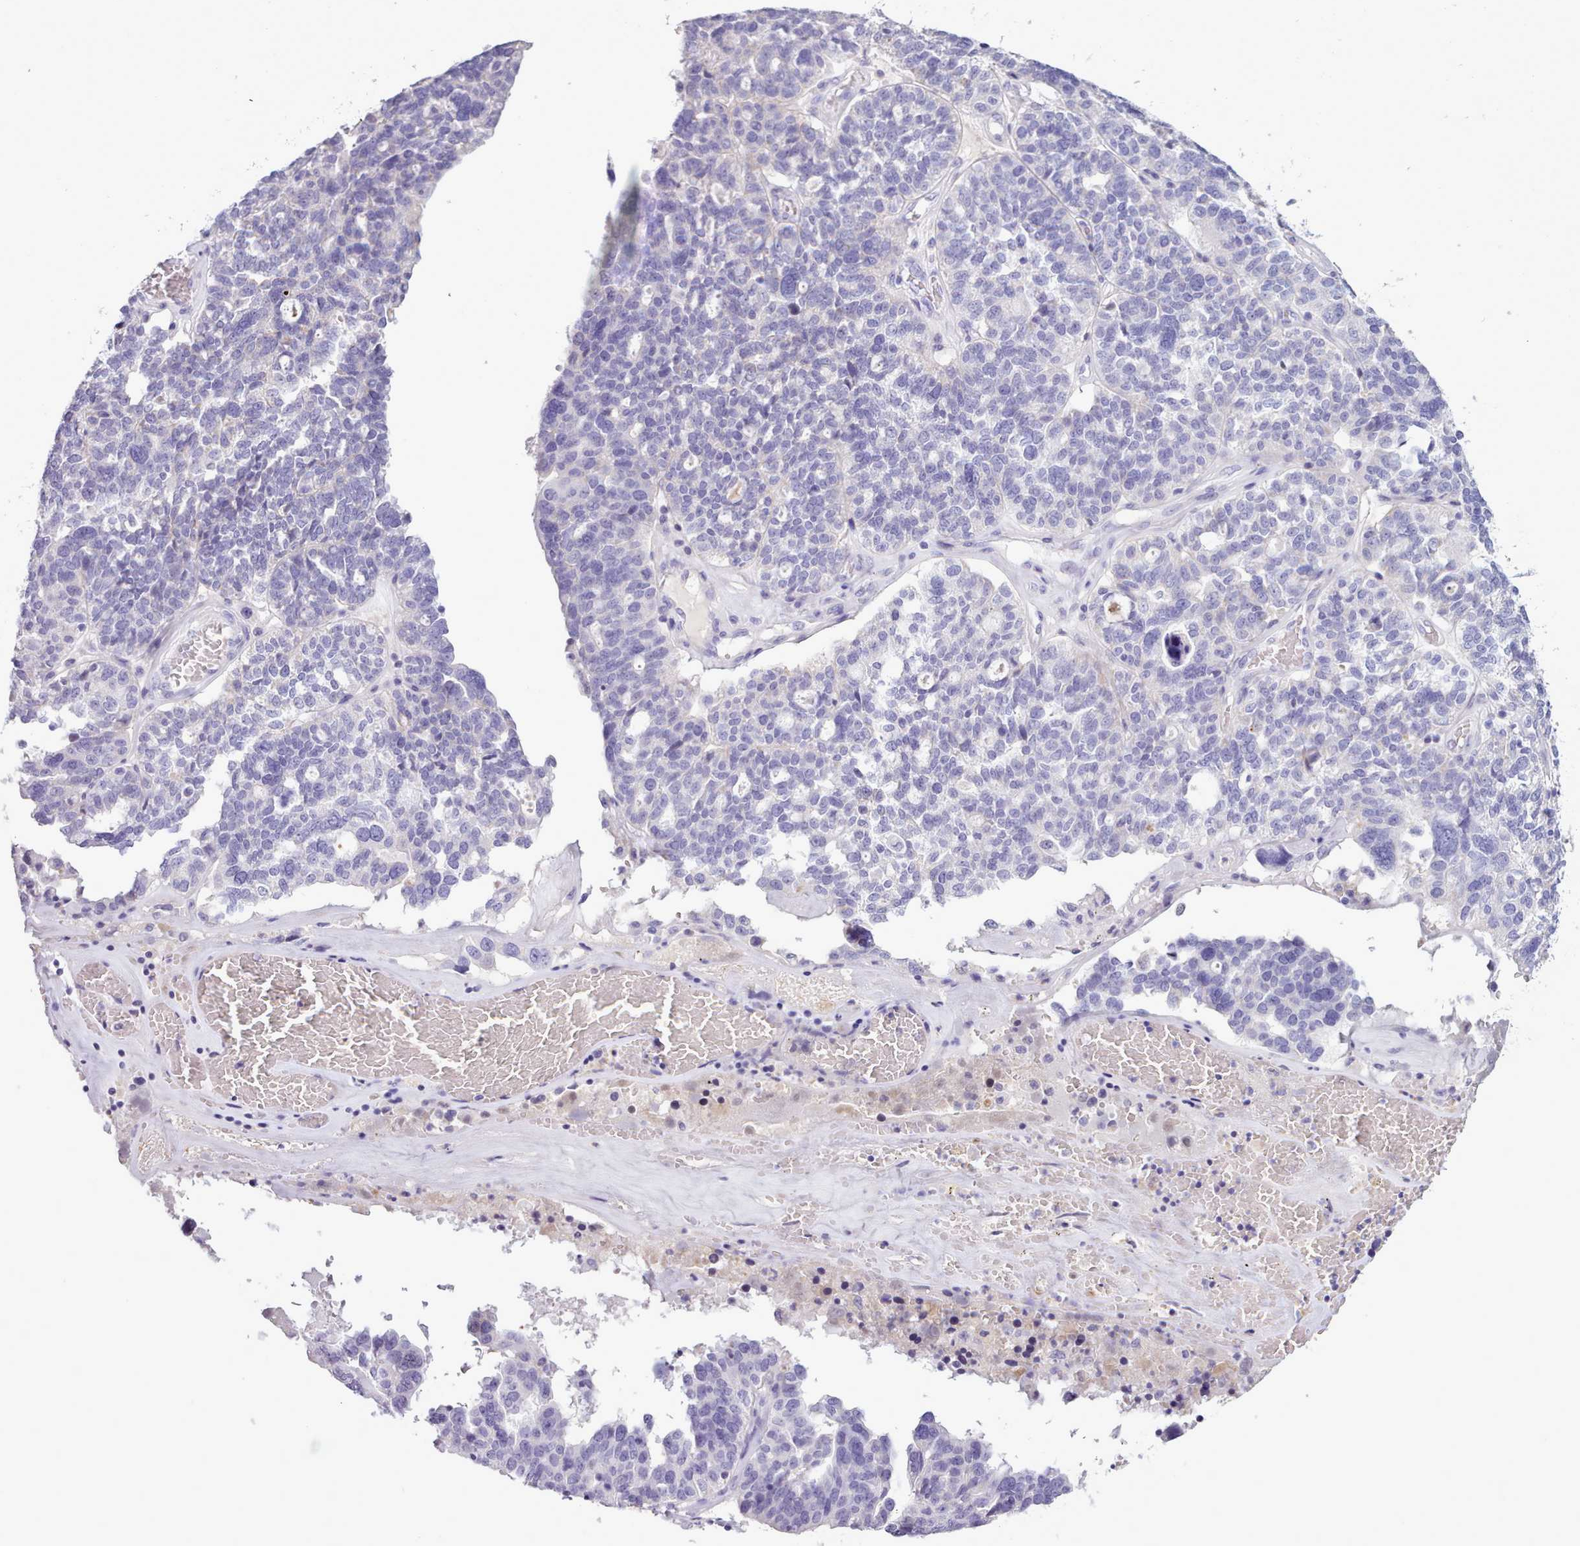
{"staining": {"intensity": "negative", "quantity": "none", "location": "none"}, "tissue": "ovarian cancer", "cell_type": "Tumor cells", "image_type": "cancer", "snomed": [{"axis": "morphology", "description": "Cystadenocarcinoma, serous, NOS"}, {"axis": "topography", "description": "Ovary"}], "caption": "The image shows no significant positivity in tumor cells of ovarian cancer (serous cystadenocarcinoma).", "gene": "CYP2A13", "patient": {"sex": "female", "age": 59}}